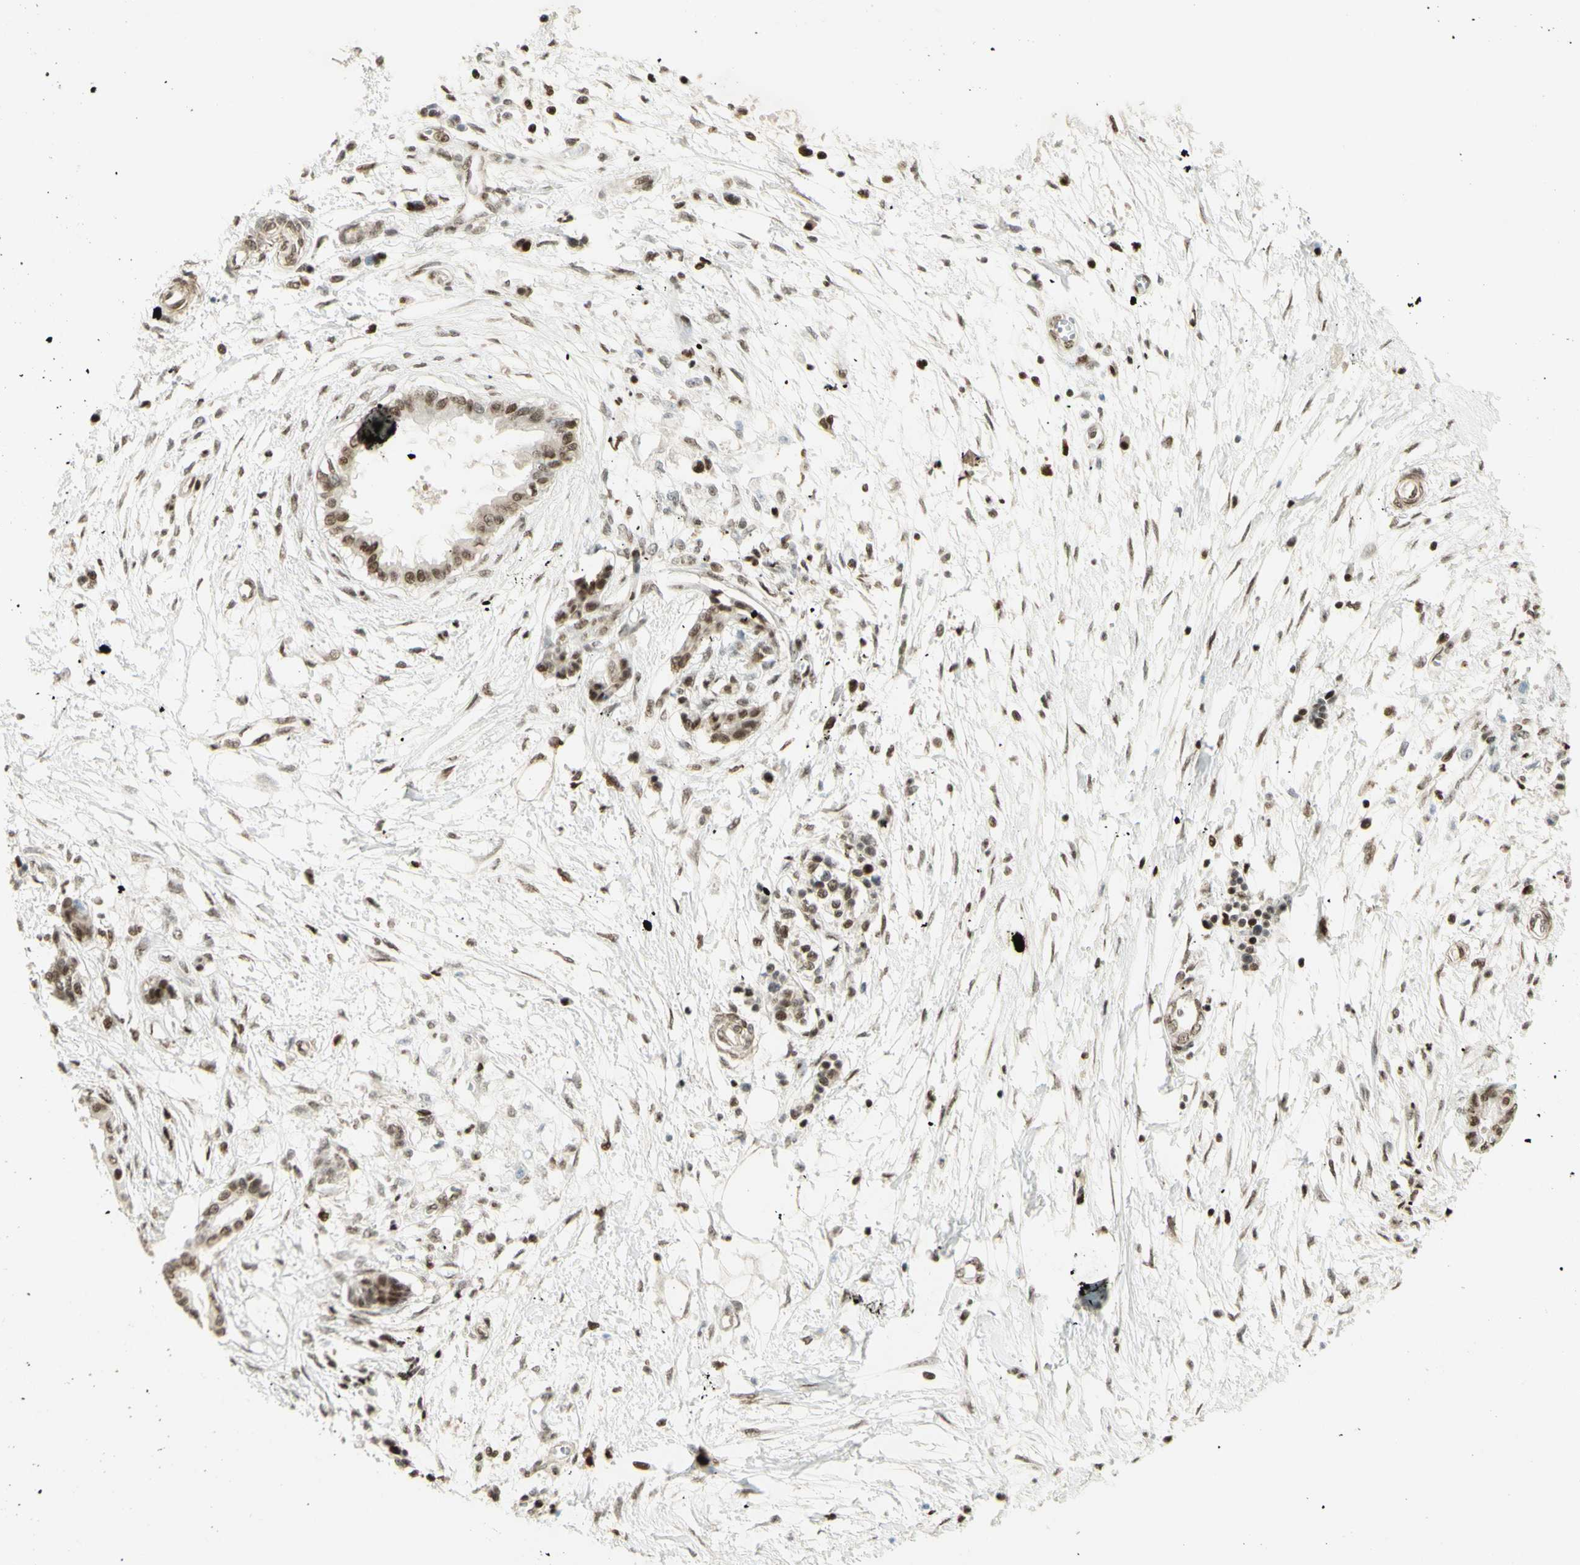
{"staining": {"intensity": "weak", "quantity": ">75%", "location": "nuclear"}, "tissue": "pancreatic cancer", "cell_type": "Tumor cells", "image_type": "cancer", "snomed": [{"axis": "morphology", "description": "Adenocarcinoma, NOS"}, {"axis": "topography", "description": "Pancreas"}], "caption": "A histopathology image showing weak nuclear expression in approximately >75% of tumor cells in pancreatic adenocarcinoma, as visualized by brown immunohistochemical staining.", "gene": "ZMYM6", "patient": {"sex": "male", "age": 56}}